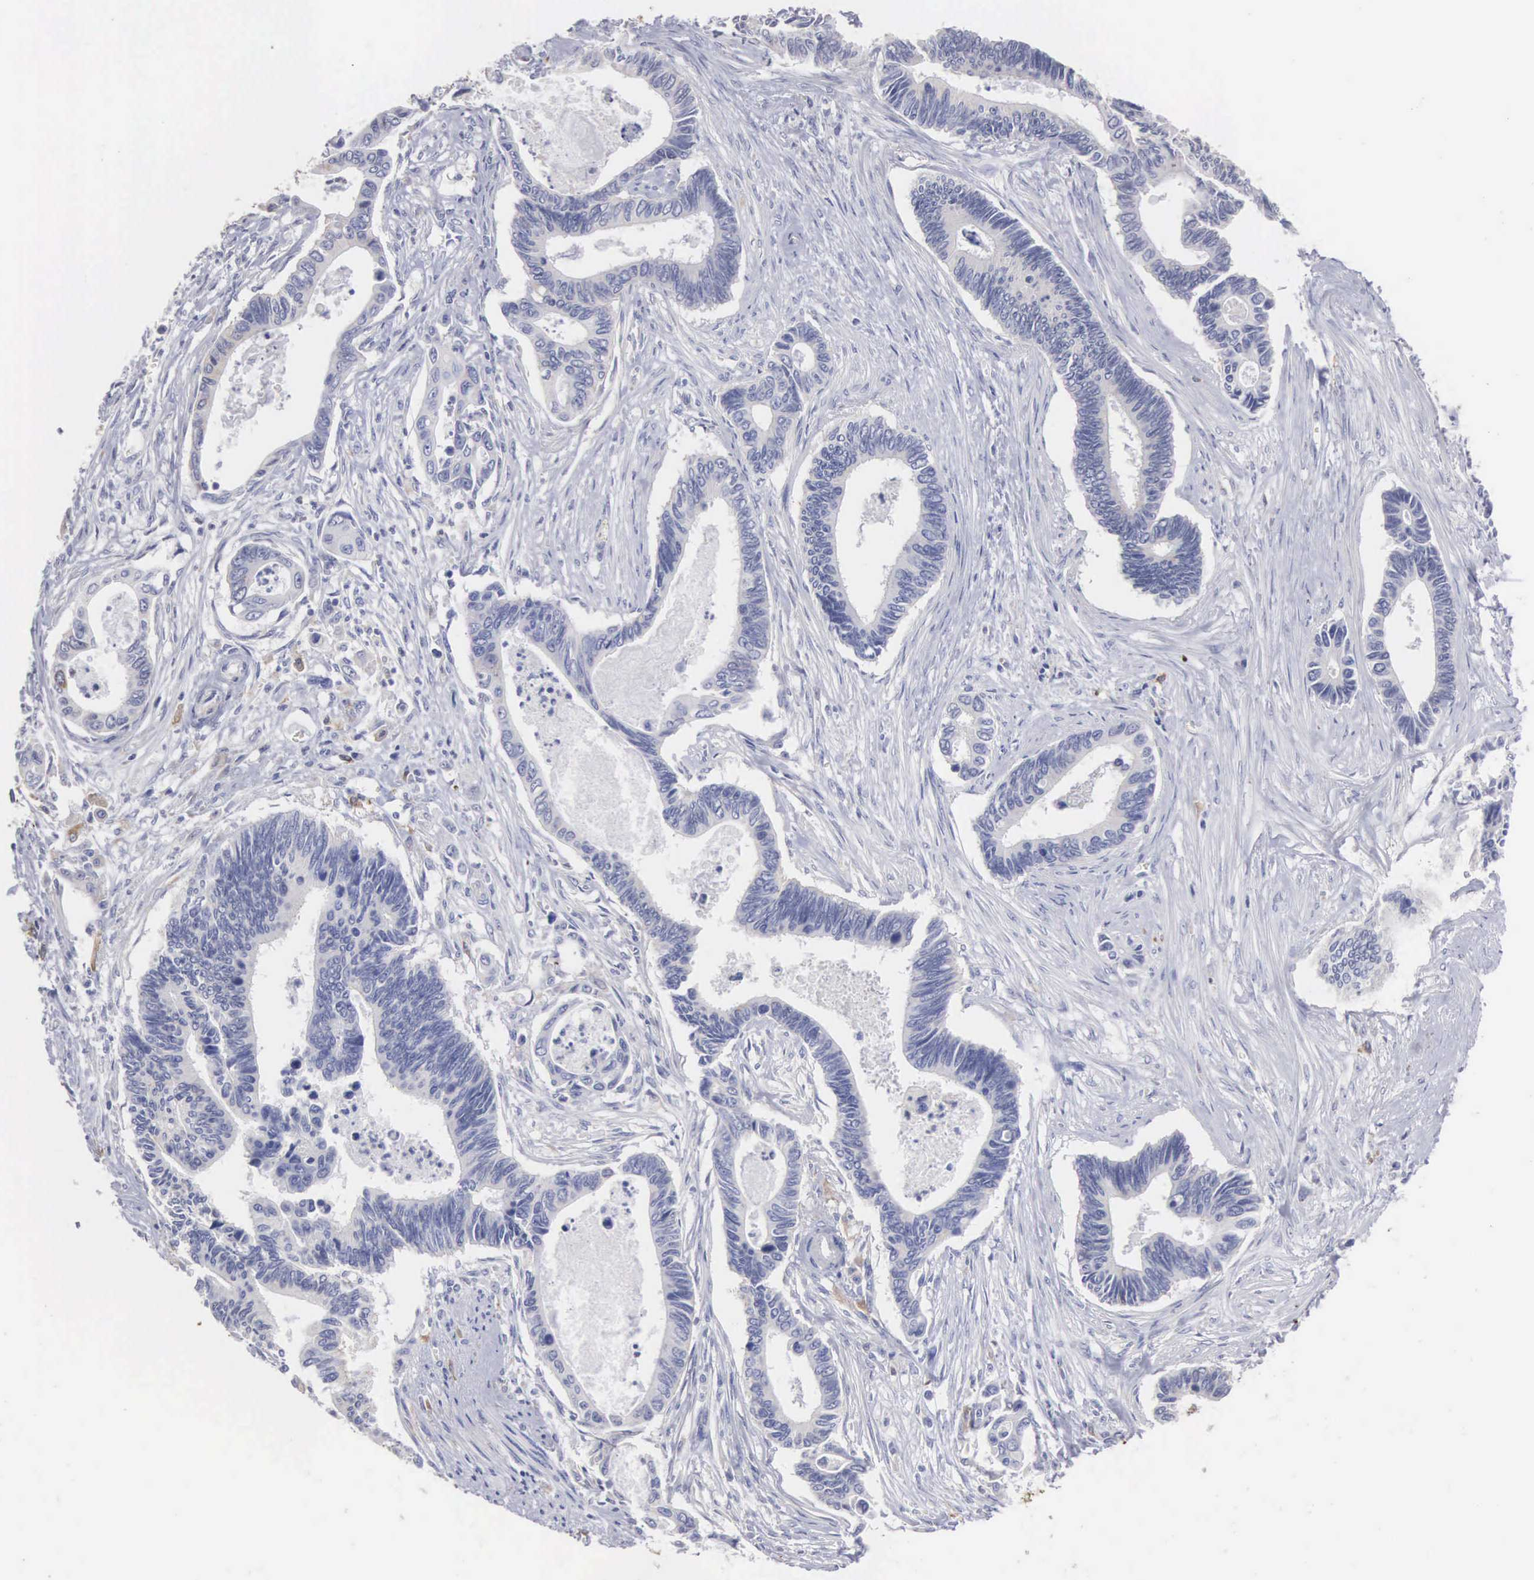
{"staining": {"intensity": "negative", "quantity": "none", "location": "none"}, "tissue": "pancreatic cancer", "cell_type": "Tumor cells", "image_type": "cancer", "snomed": [{"axis": "morphology", "description": "Adenocarcinoma, NOS"}, {"axis": "topography", "description": "Pancreas"}], "caption": "Tumor cells show no significant expression in pancreatic cancer.", "gene": "LIN52", "patient": {"sex": "female", "age": 70}}